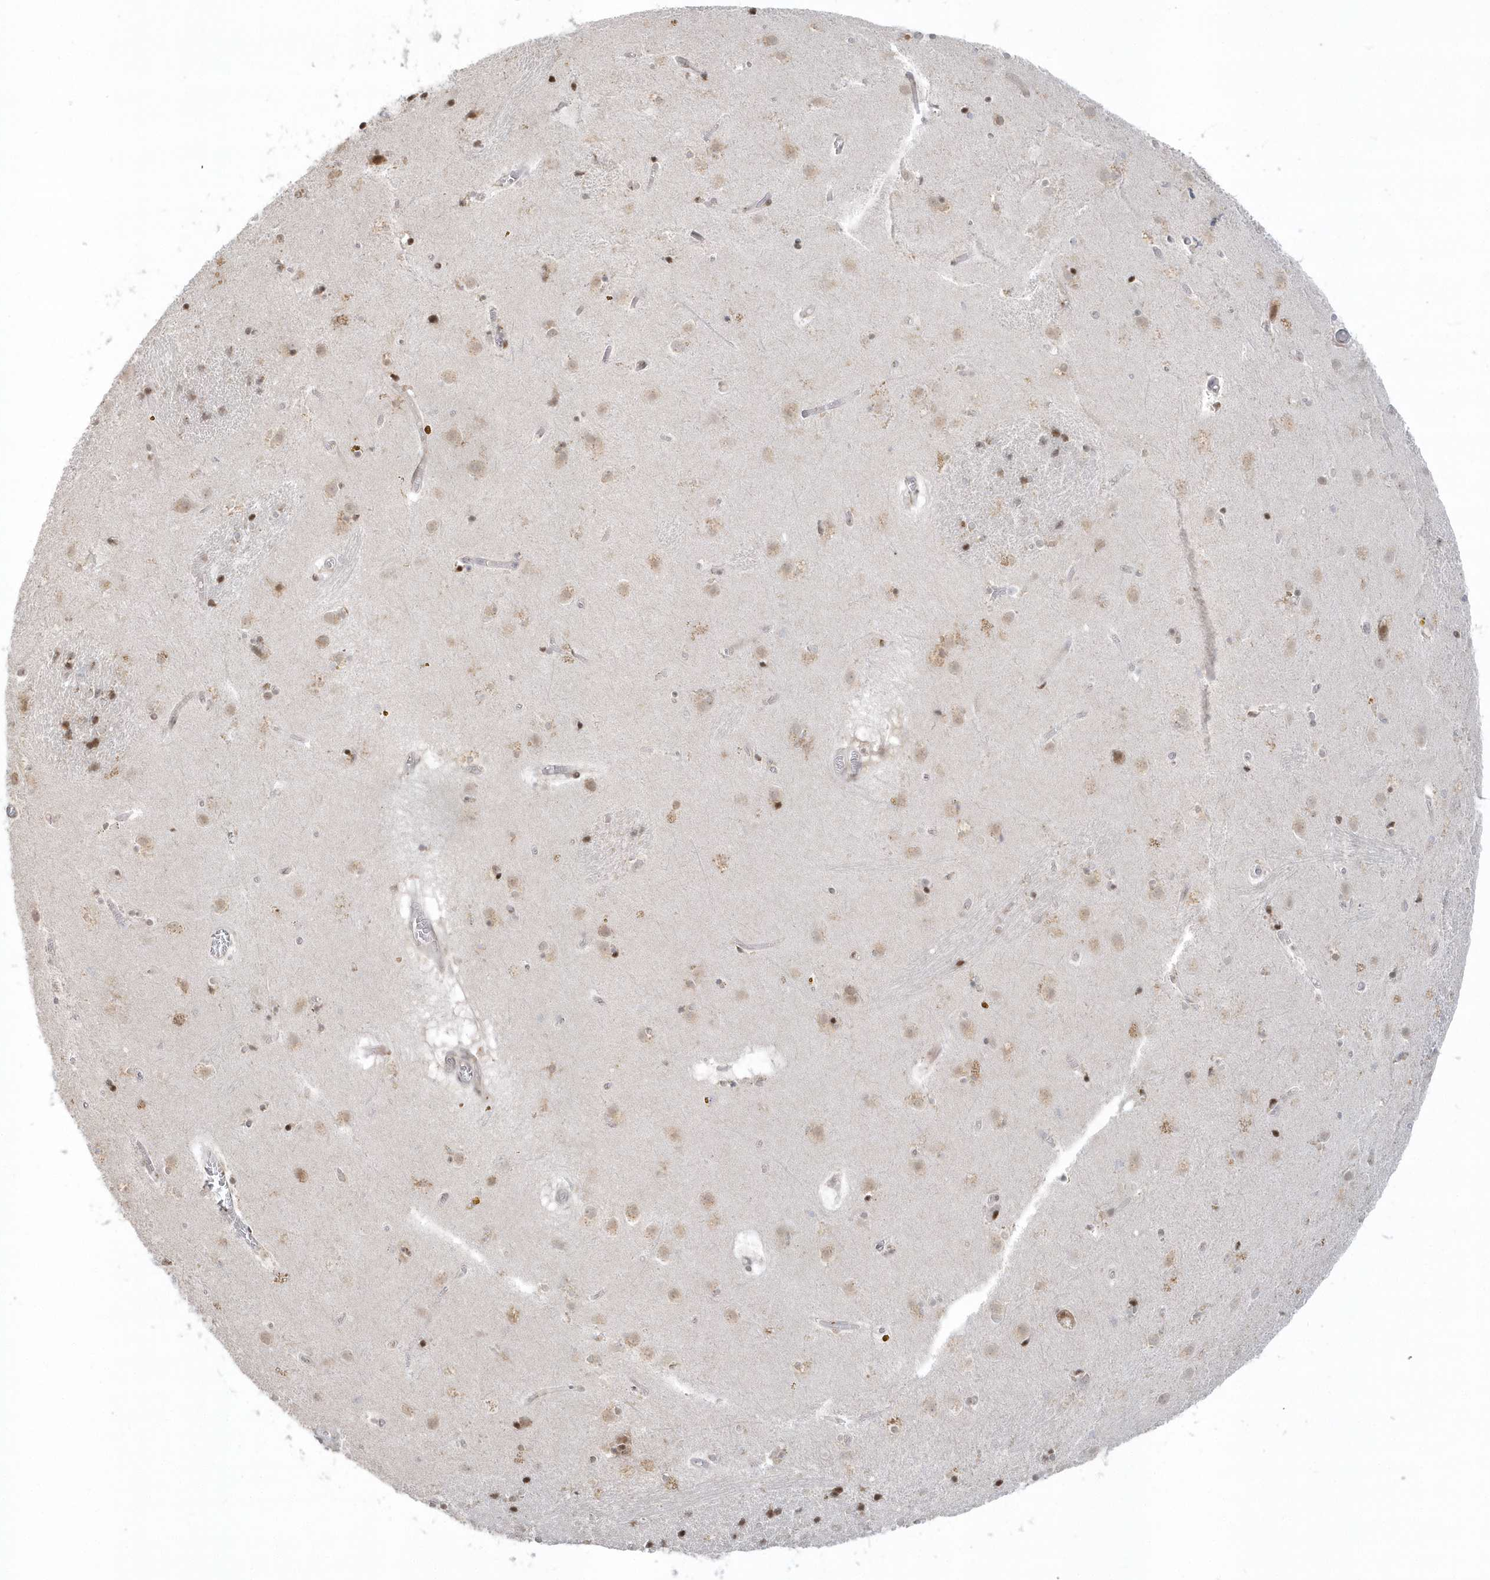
{"staining": {"intensity": "weak", "quantity": "<25%", "location": "cytoplasmic/membranous"}, "tissue": "caudate", "cell_type": "Glial cells", "image_type": "normal", "snomed": [{"axis": "morphology", "description": "Normal tissue, NOS"}, {"axis": "topography", "description": "Lateral ventricle wall"}], "caption": "Immunohistochemical staining of unremarkable human caudate shows no significant expression in glial cells. (Stains: DAB (3,3'-diaminobenzidine) immunohistochemistry with hematoxylin counter stain, Microscopy: brightfield microscopy at high magnification).", "gene": "DHFR", "patient": {"sex": "male", "age": 70}}